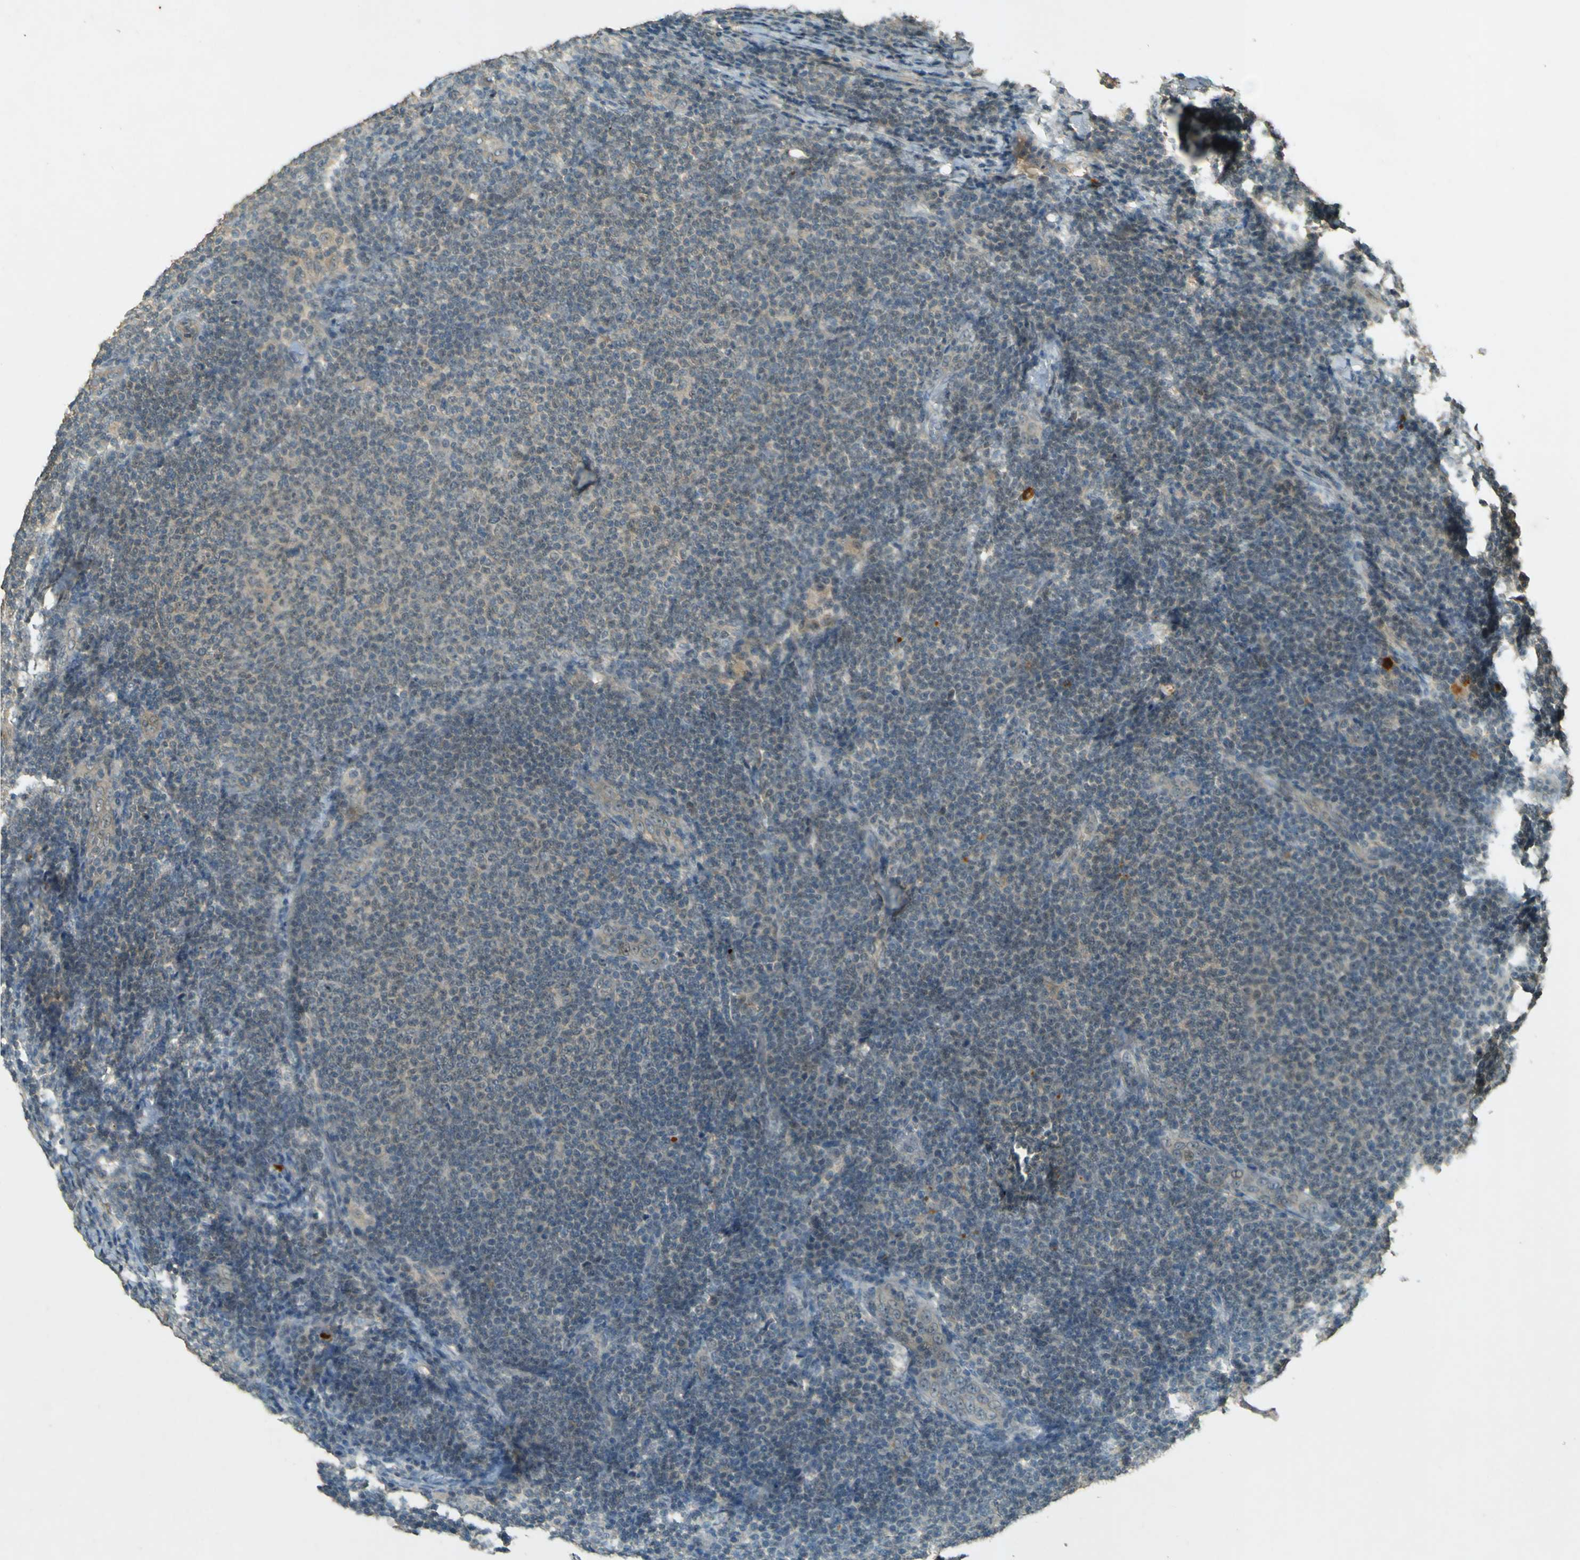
{"staining": {"intensity": "negative", "quantity": "none", "location": "none"}, "tissue": "lymphoma", "cell_type": "Tumor cells", "image_type": "cancer", "snomed": [{"axis": "morphology", "description": "Malignant lymphoma, non-Hodgkin's type, Low grade"}, {"axis": "topography", "description": "Lymph node"}], "caption": "Immunohistochemical staining of human low-grade malignant lymphoma, non-Hodgkin's type exhibits no significant positivity in tumor cells.", "gene": "MPDZ", "patient": {"sex": "male", "age": 66}}